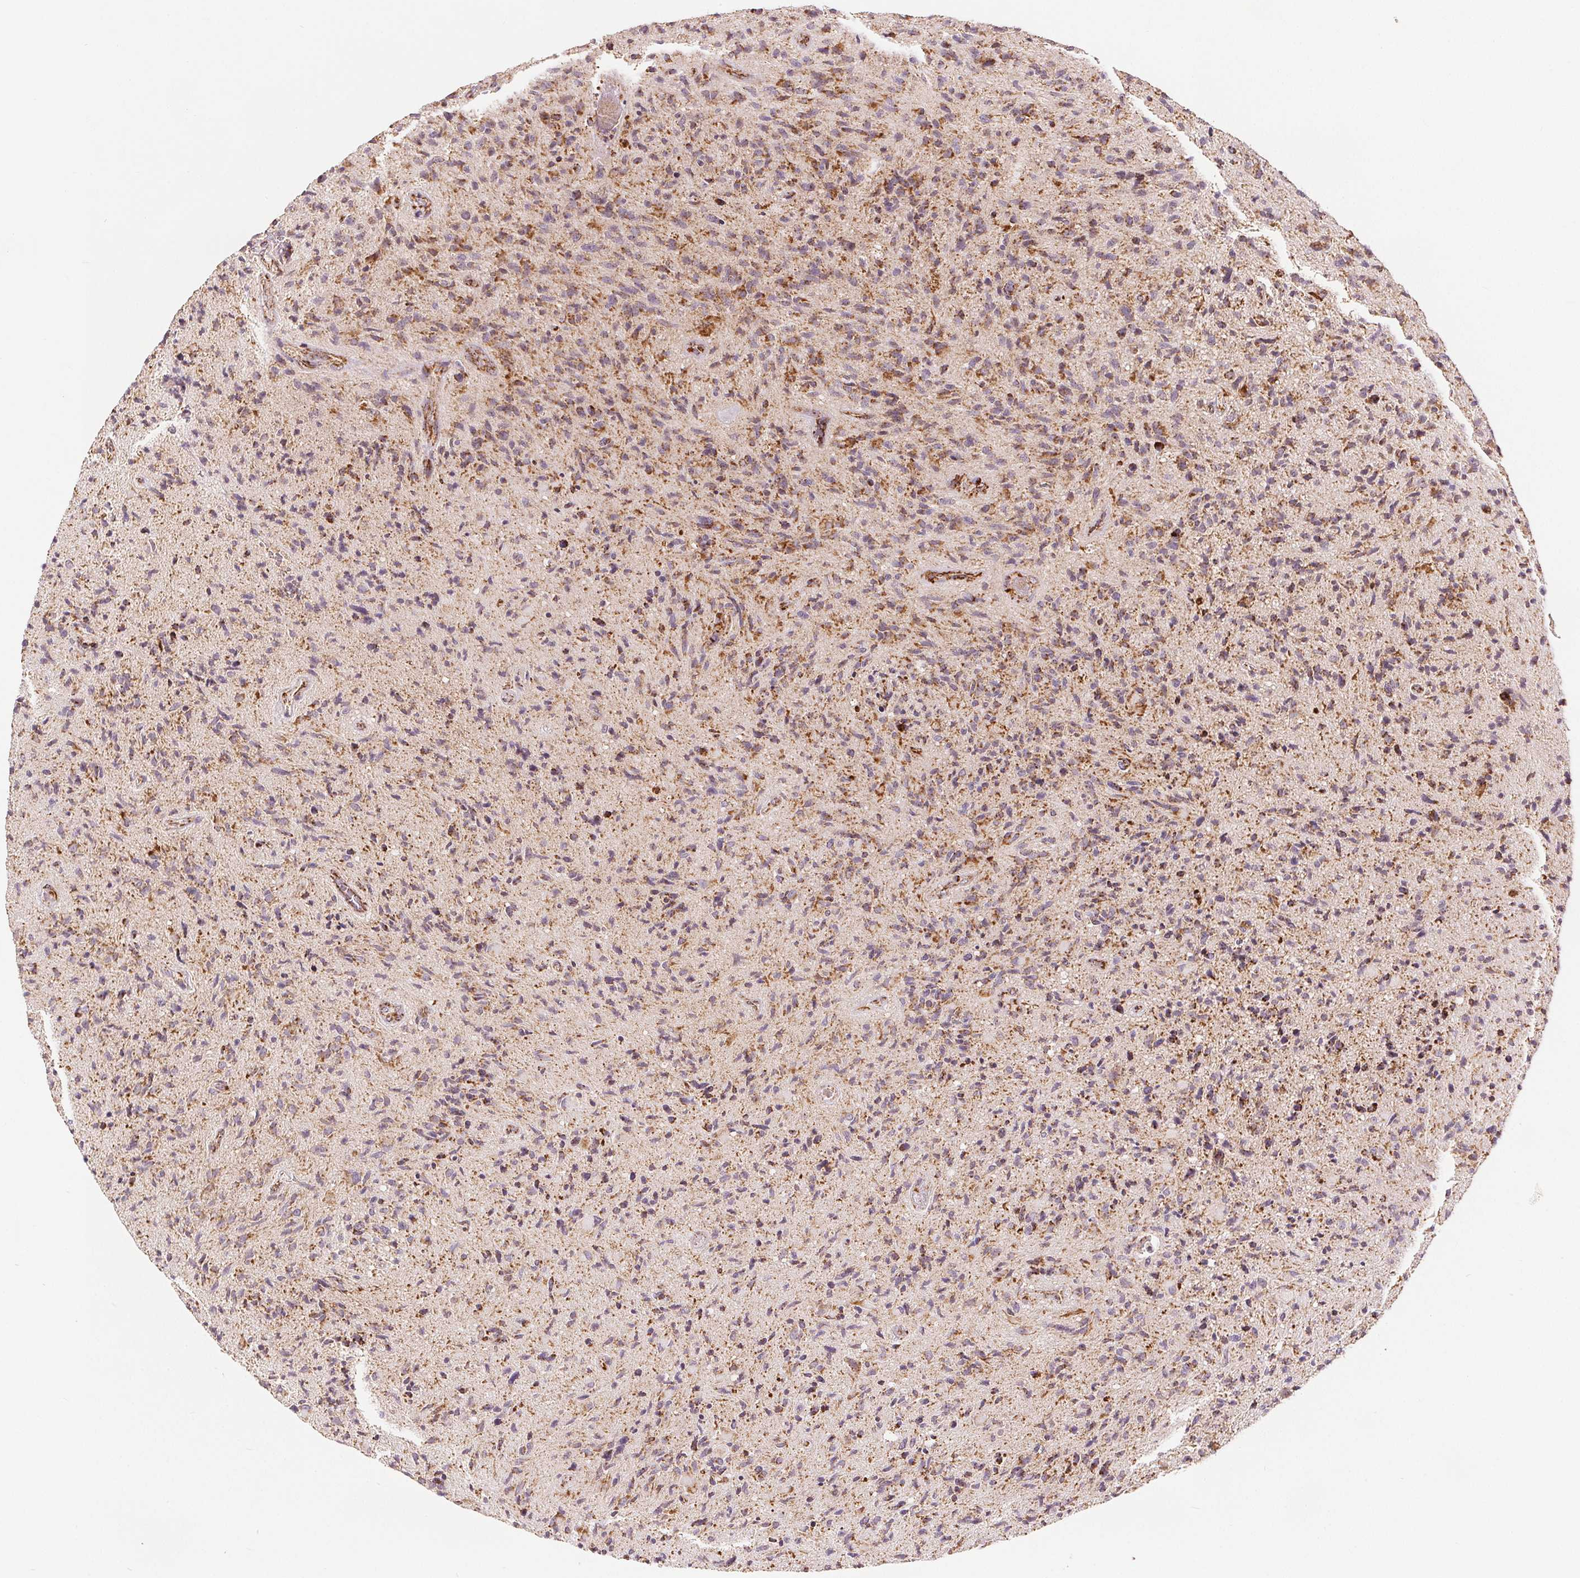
{"staining": {"intensity": "strong", "quantity": "<25%", "location": "cytoplasmic/membranous"}, "tissue": "glioma", "cell_type": "Tumor cells", "image_type": "cancer", "snomed": [{"axis": "morphology", "description": "Glioma, malignant, High grade"}, {"axis": "topography", "description": "Brain"}], "caption": "Protein analysis of malignant glioma (high-grade) tissue shows strong cytoplasmic/membranous positivity in about <25% of tumor cells.", "gene": "SDHB", "patient": {"sex": "male", "age": 54}}